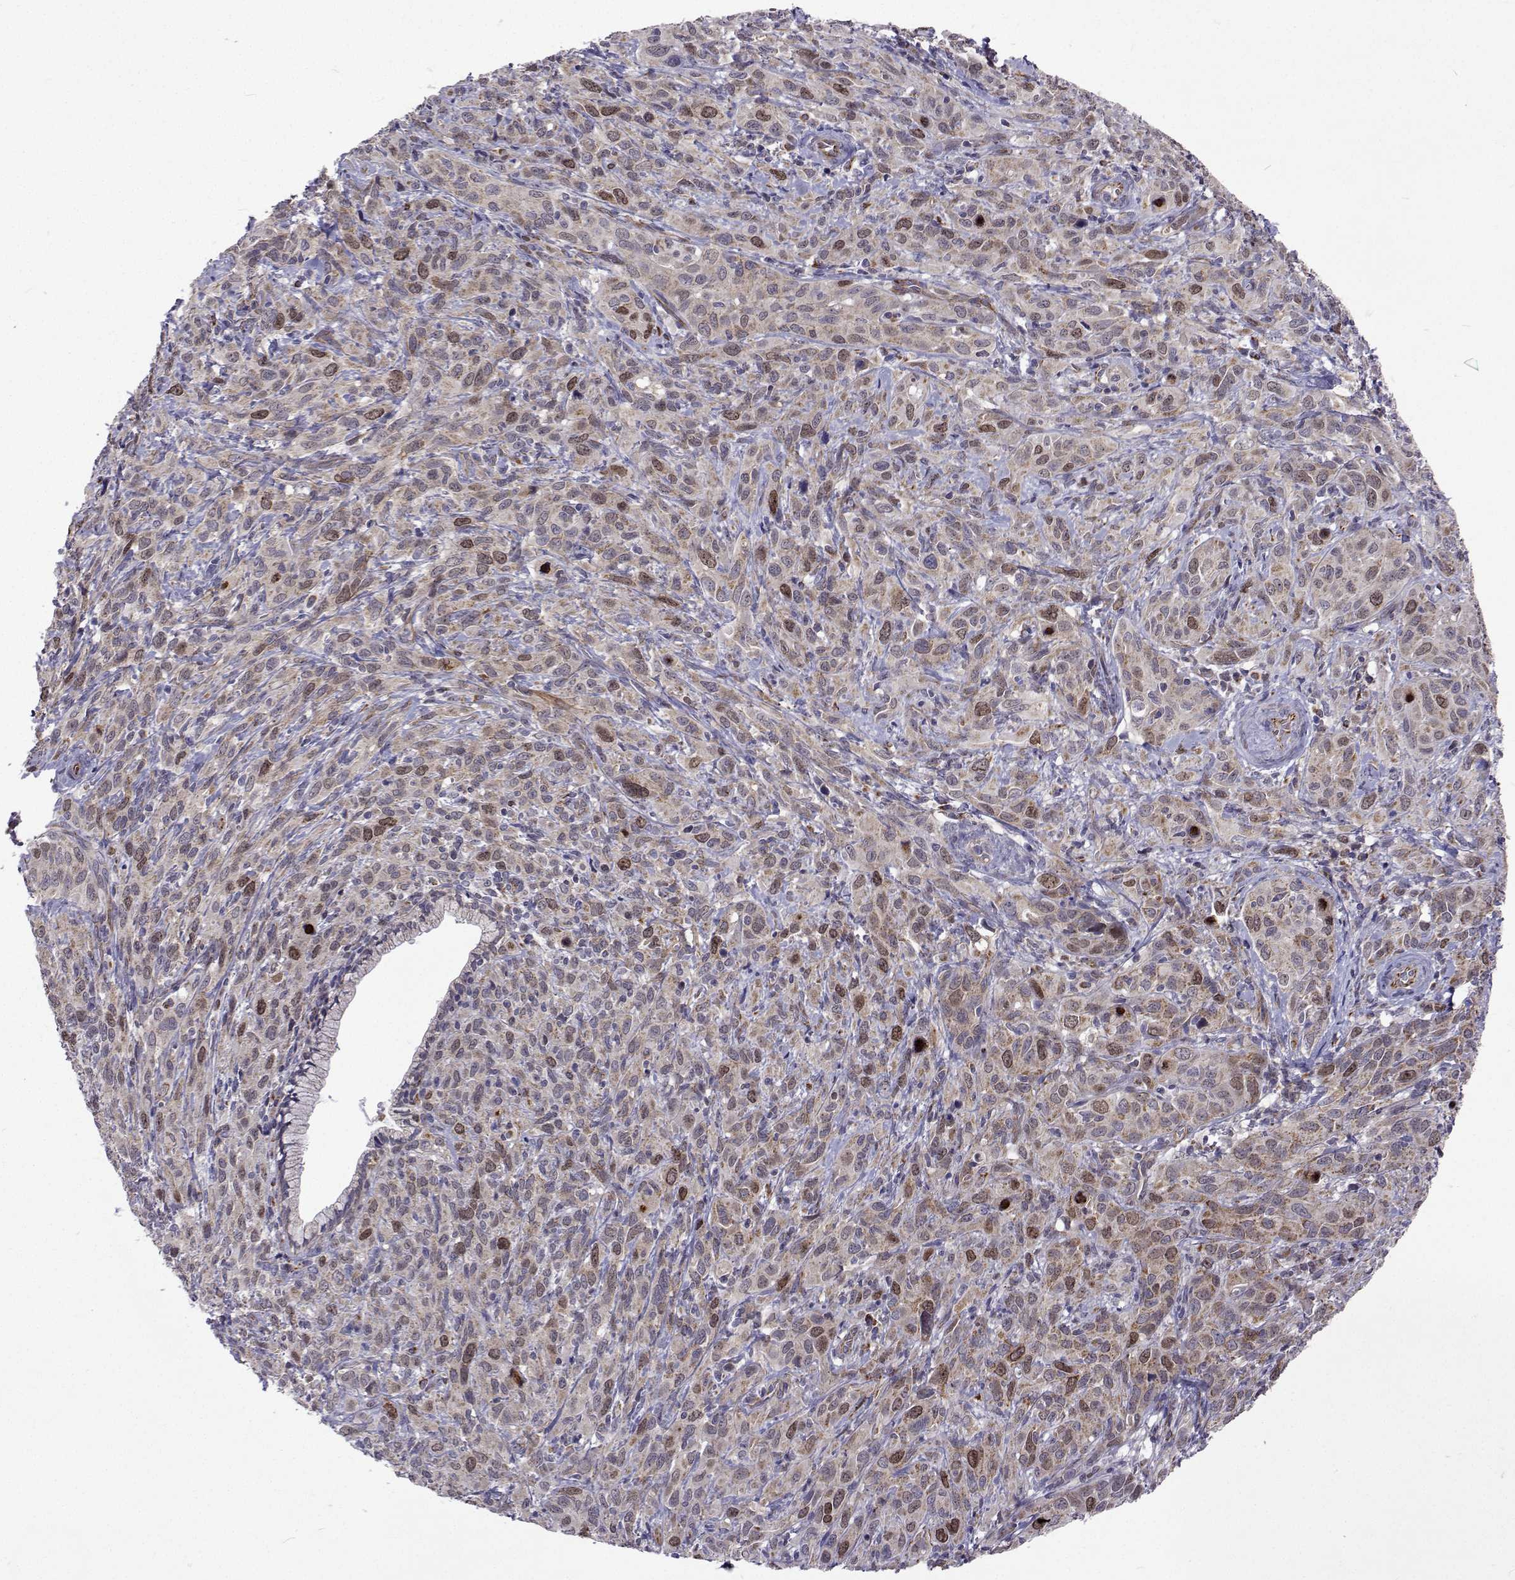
{"staining": {"intensity": "moderate", "quantity": "25%-75%", "location": "cytoplasmic/membranous,nuclear"}, "tissue": "cervical cancer", "cell_type": "Tumor cells", "image_type": "cancer", "snomed": [{"axis": "morphology", "description": "Squamous cell carcinoma, NOS"}, {"axis": "topography", "description": "Cervix"}], "caption": "Human squamous cell carcinoma (cervical) stained with a brown dye demonstrates moderate cytoplasmic/membranous and nuclear positive staining in approximately 25%-75% of tumor cells.", "gene": "DHTKD1", "patient": {"sex": "female", "age": 51}}